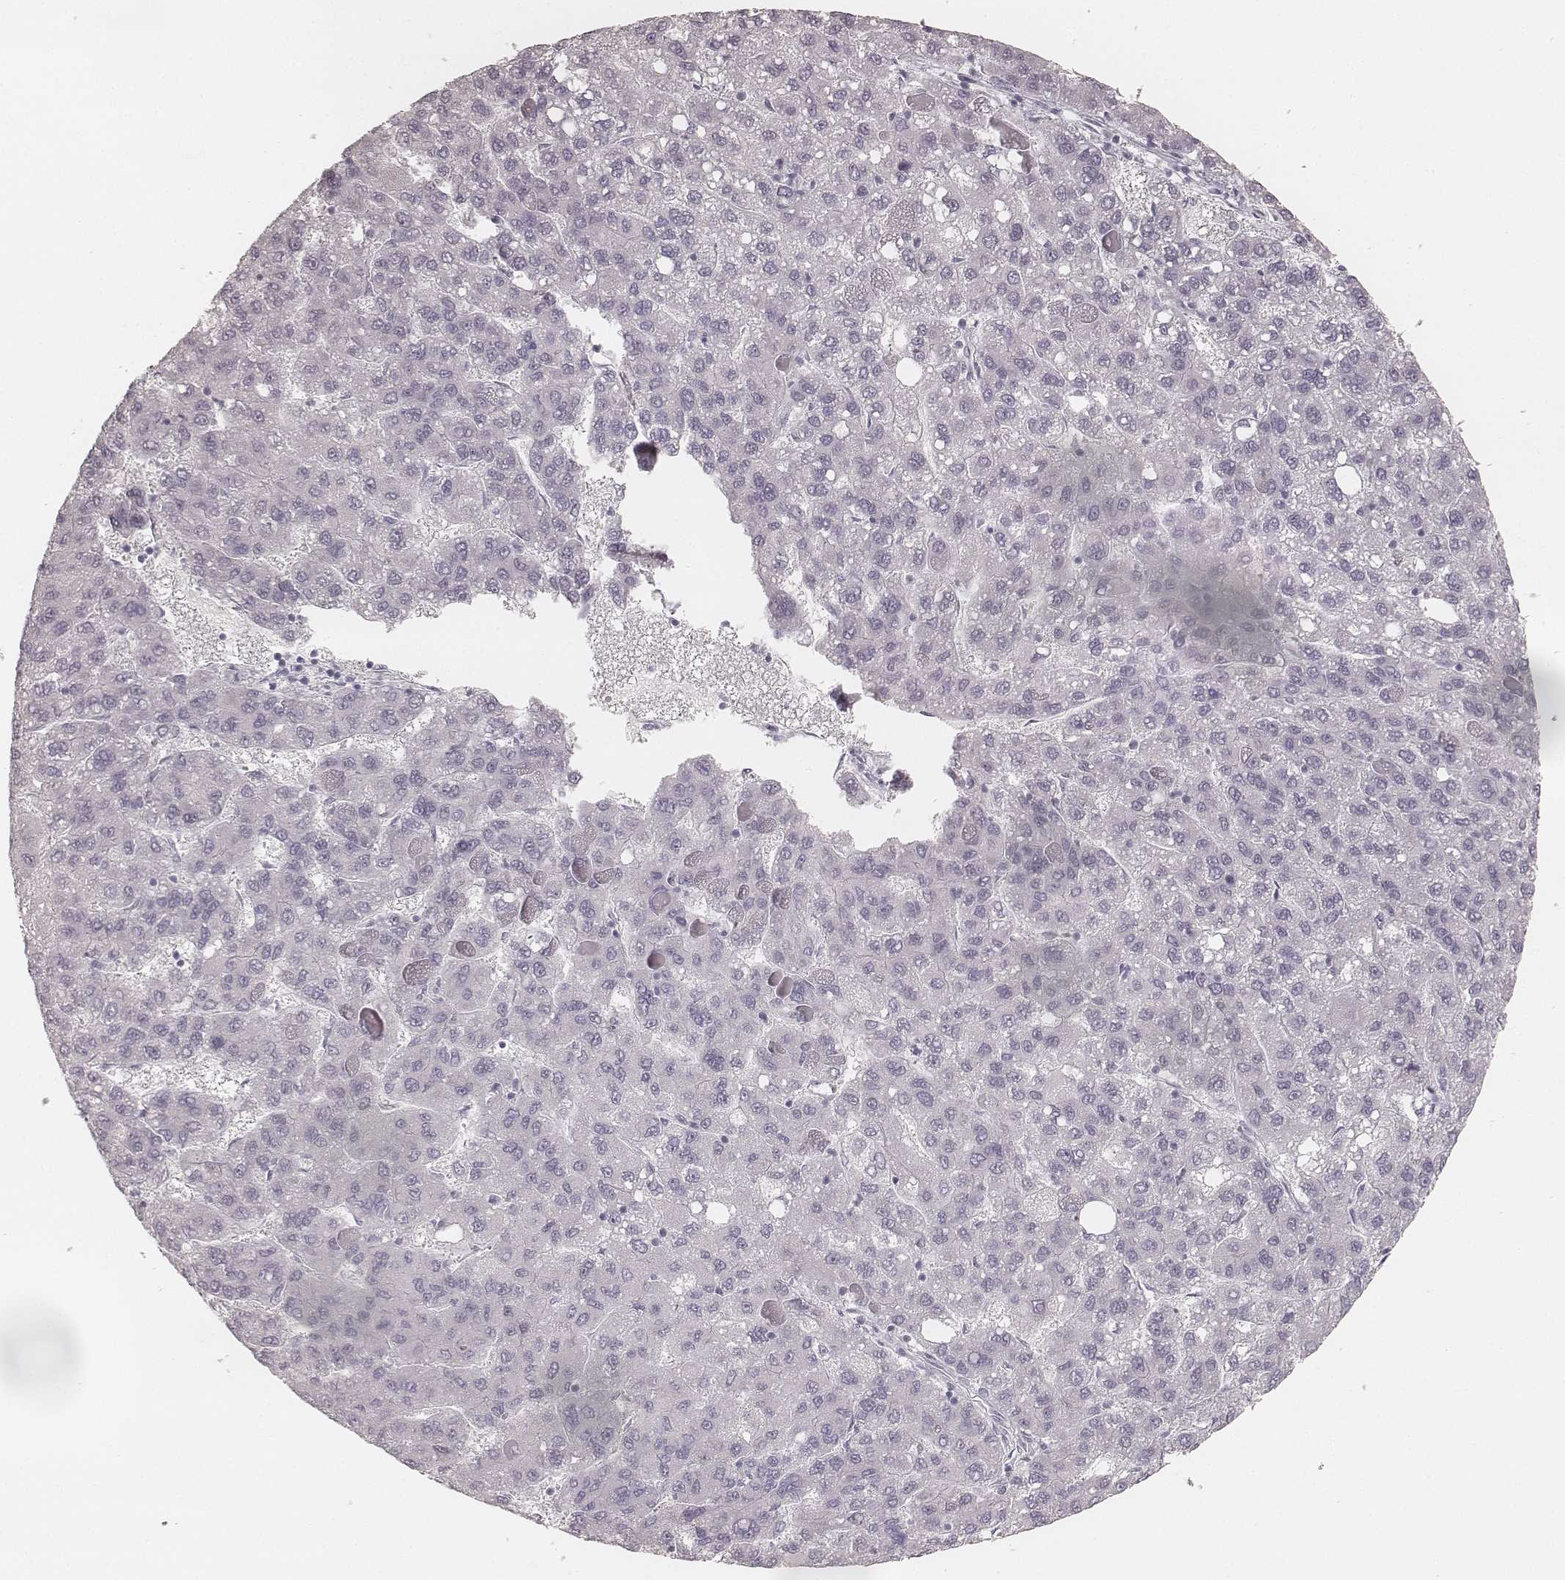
{"staining": {"intensity": "negative", "quantity": "none", "location": "none"}, "tissue": "liver cancer", "cell_type": "Tumor cells", "image_type": "cancer", "snomed": [{"axis": "morphology", "description": "Carcinoma, Hepatocellular, NOS"}, {"axis": "topography", "description": "Liver"}], "caption": "IHC micrograph of neoplastic tissue: liver cancer (hepatocellular carcinoma) stained with DAB reveals no significant protein staining in tumor cells. The staining is performed using DAB (3,3'-diaminobenzidine) brown chromogen with nuclei counter-stained in using hematoxylin.", "gene": "KRT31", "patient": {"sex": "female", "age": 82}}